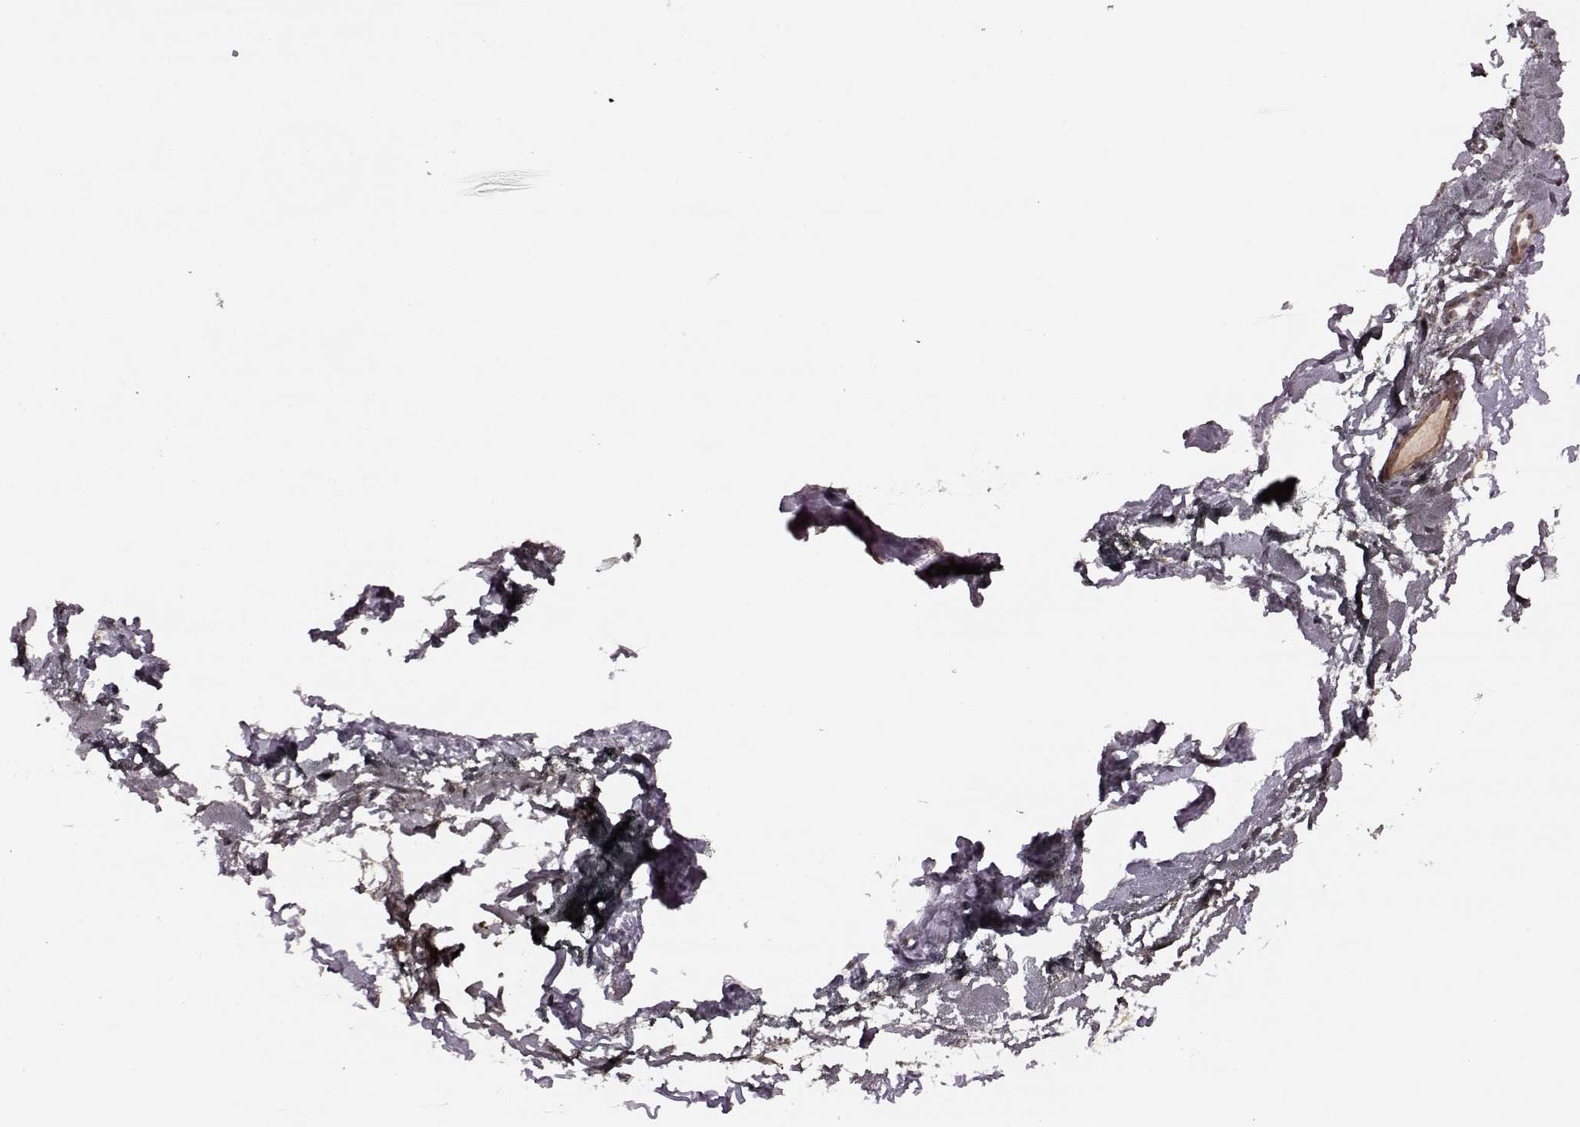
{"staining": {"intensity": "weak", "quantity": "25%-75%", "location": "cytoplasmic/membranous"}, "tissue": "skin", "cell_type": "Fibroblasts", "image_type": "normal", "snomed": [{"axis": "morphology", "description": "Normal tissue, NOS"}, {"axis": "topography", "description": "Skin"}], "caption": "The micrograph reveals immunohistochemical staining of unremarkable skin. There is weak cytoplasmic/membranous expression is present in approximately 25%-75% of fibroblasts.", "gene": "MTR", "patient": {"sex": "female", "age": 34}}